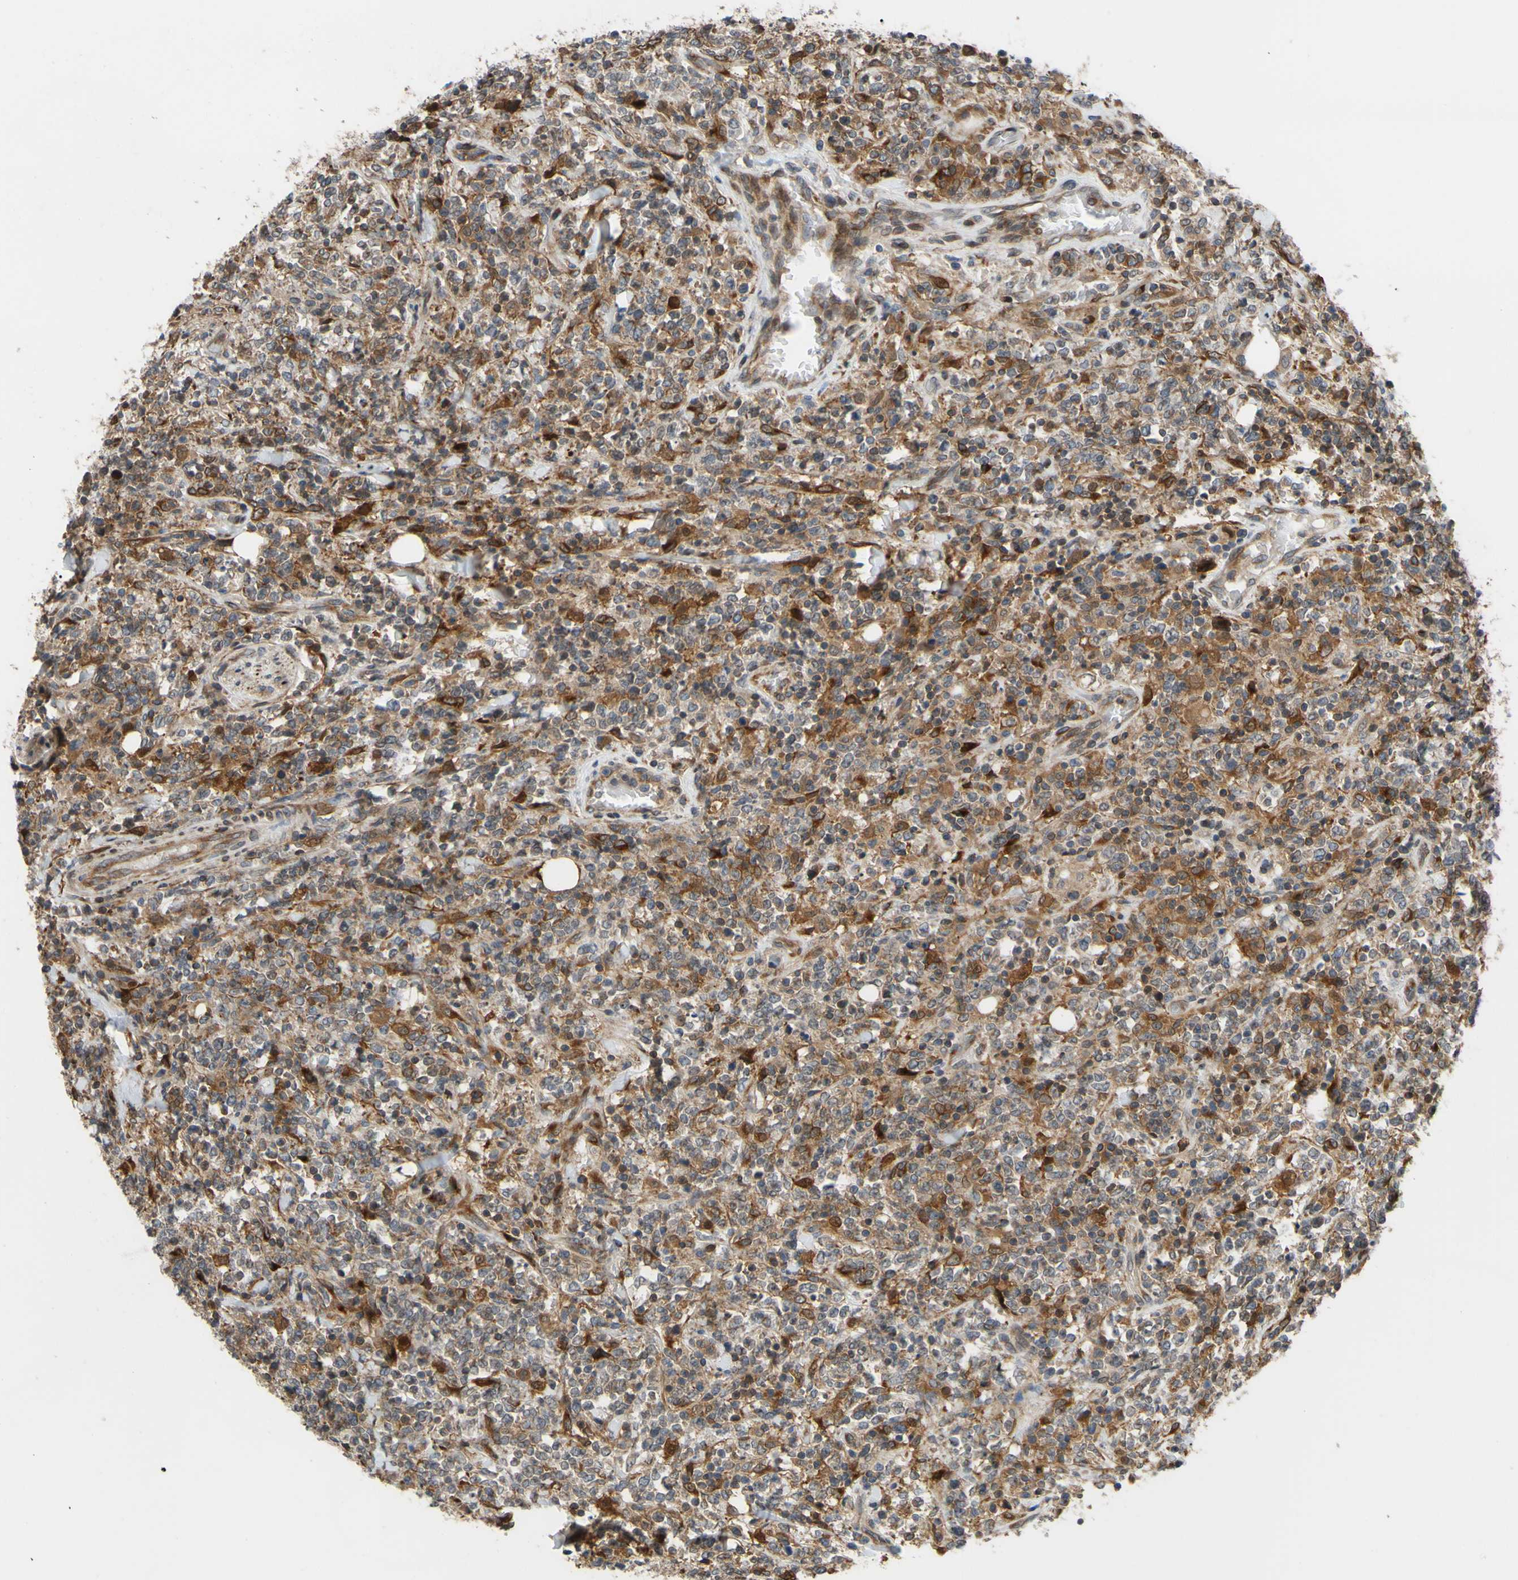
{"staining": {"intensity": "moderate", "quantity": ">75%", "location": "cytoplasmic/membranous"}, "tissue": "lymphoma", "cell_type": "Tumor cells", "image_type": "cancer", "snomed": [{"axis": "morphology", "description": "Malignant lymphoma, non-Hodgkin's type, High grade"}, {"axis": "topography", "description": "Soft tissue"}], "caption": "High-grade malignant lymphoma, non-Hodgkin's type tissue exhibits moderate cytoplasmic/membranous staining in about >75% of tumor cells, visualized by immunohistochemistry.", "gene": "PRAF2", "patient": {"sex": "male", "age": 18}}